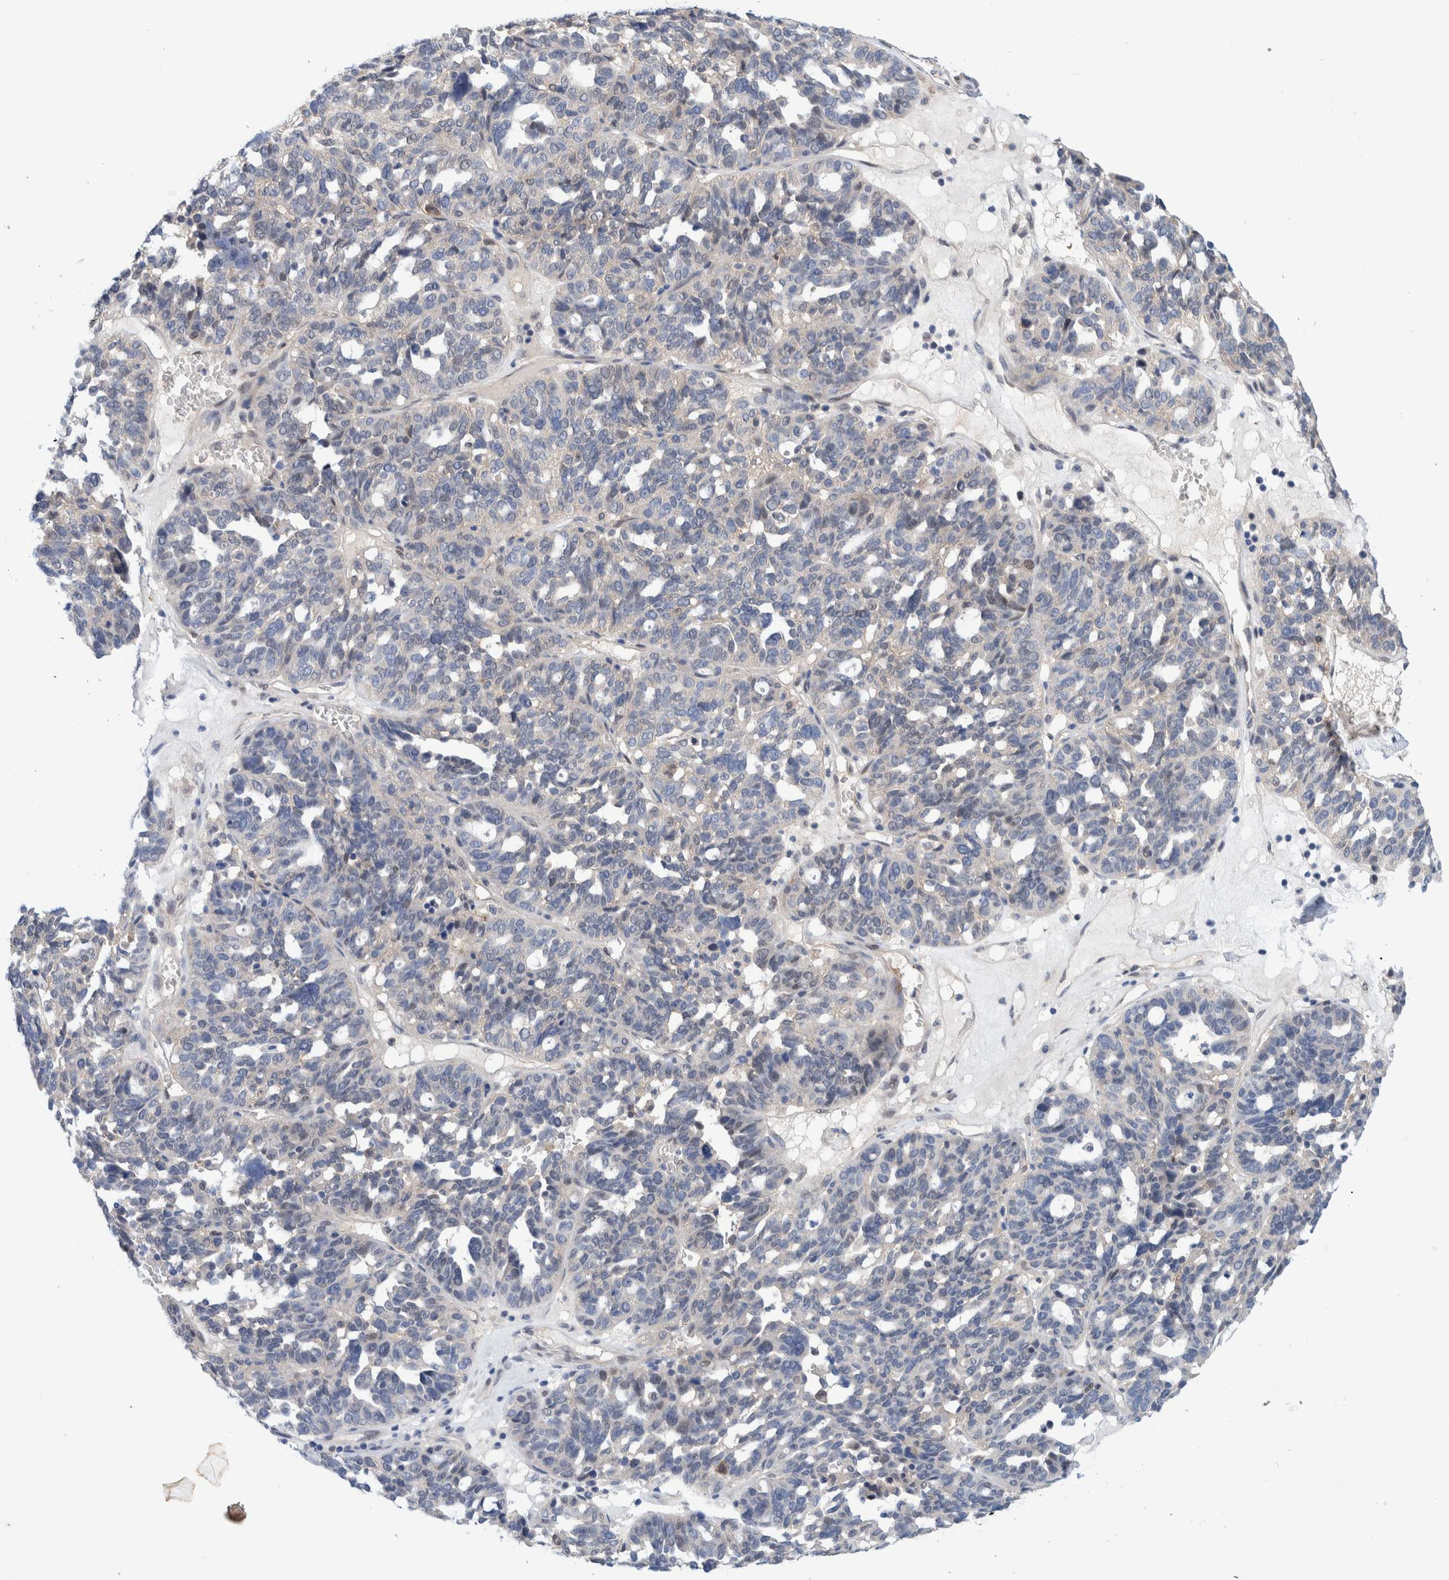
{"staining": {"intensity": "negative", "quantity": "none", "location": "none"}, "tissue": "ovarian cancer", "cell_type": "Tumor cells", "image_type": "cancer", "snomed": [{"axis": "morphology", "description": "Cystadenocarcinoma, serous, NOS"}, {"axis": "topography", "description": "Ovary"}], "caption": "Histopathology image shows no protein expression in tumor cells of serous cystadenocarcinoma (ovarian) tissue.", "gene": "PFAS", "patient": {"sex": "female", "age": 59}}